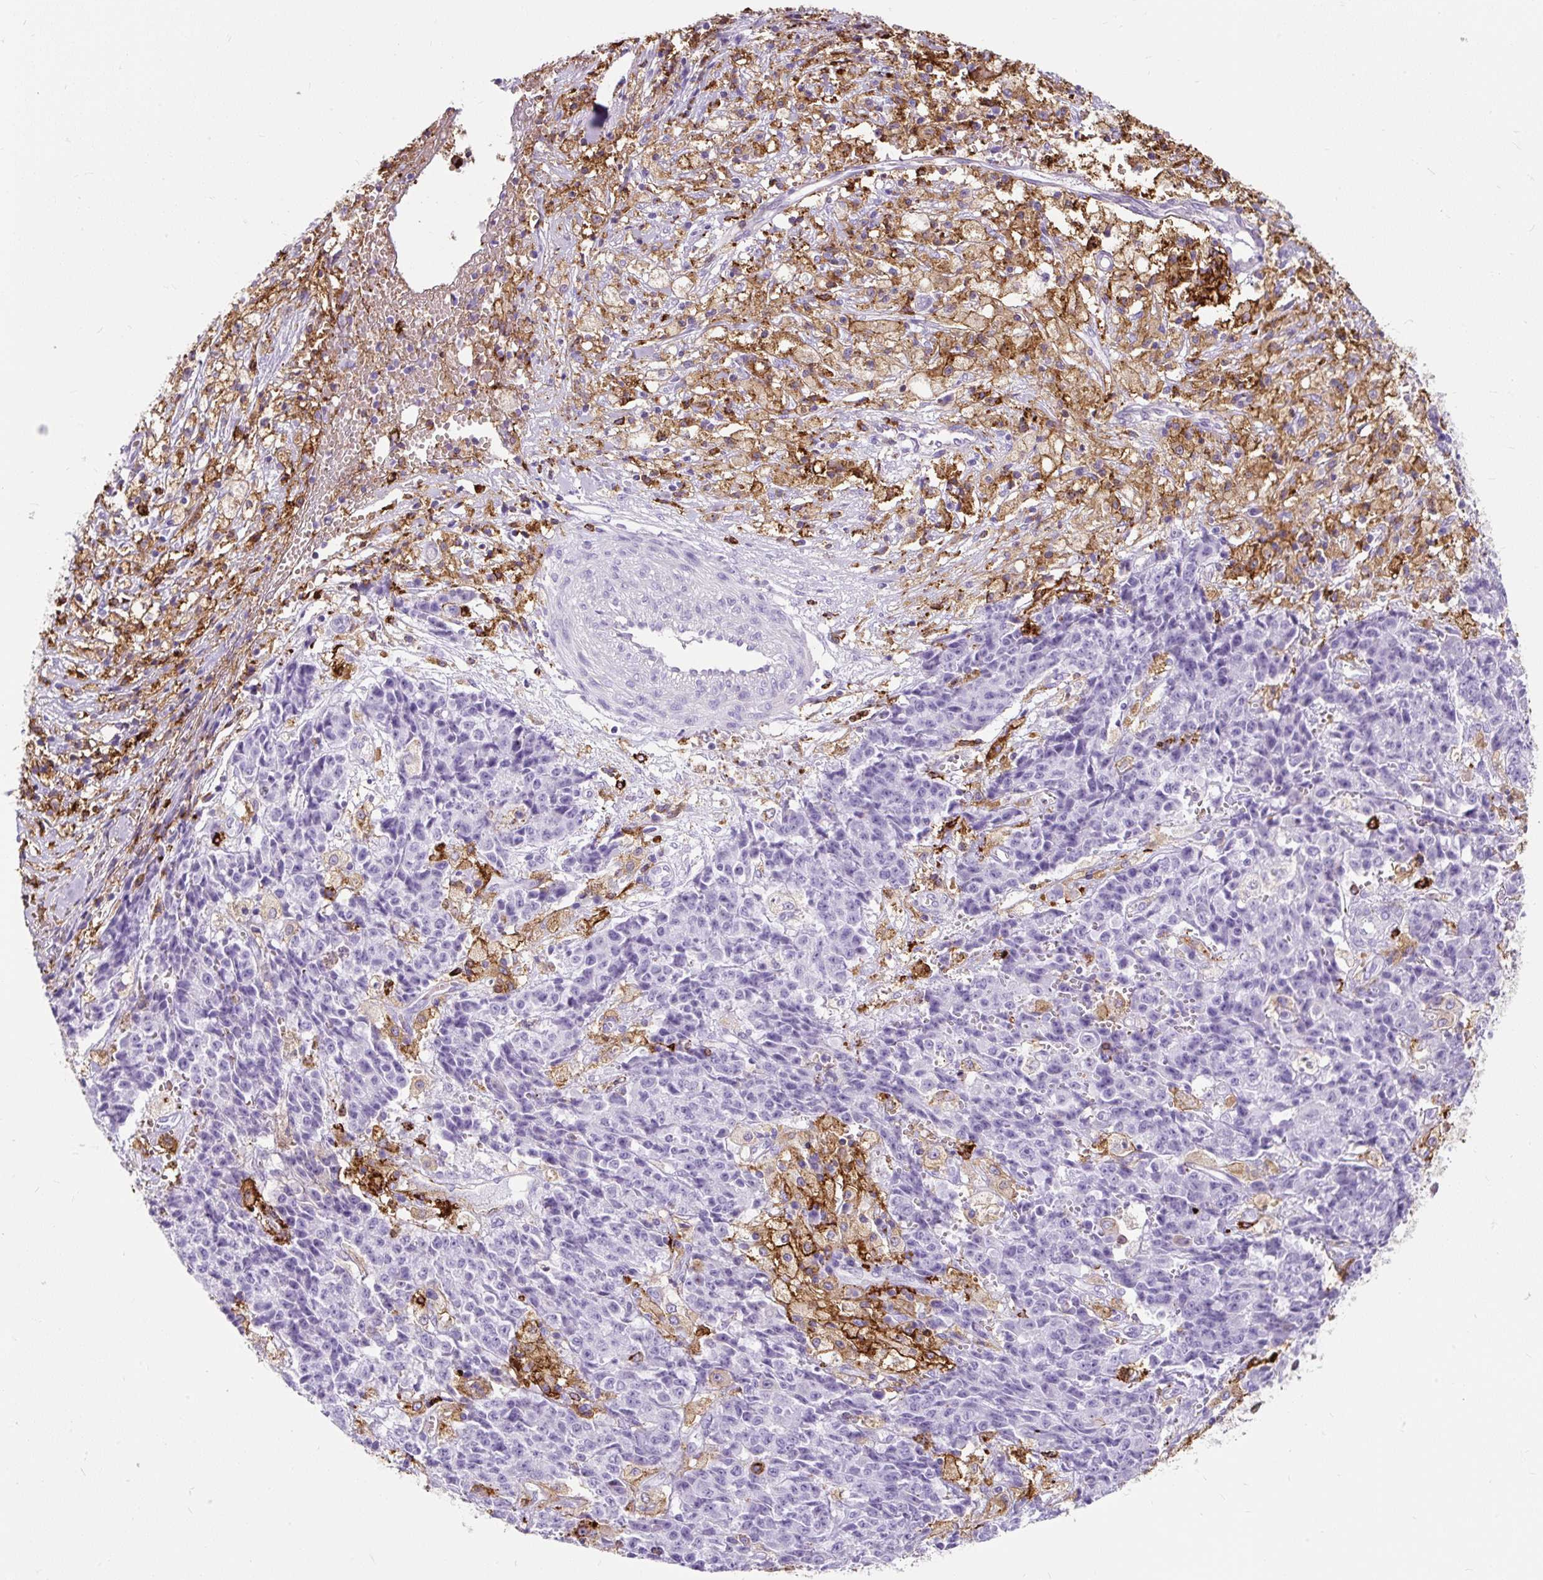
{"staining": {"intensity": "negative", "quantity": "none", "location": "none"}, "tissue": "ovarian cancer", "cell_type": "Tumor cells", "image_type": "cancer", "snomed": [{"axis": "morphology", "description": "Carcinoma, endometroid"}, {"axis": "topography", "description": "Ovary"}], "caption": "High power microscopy photomicrograph of an immunohistochemistry (IHC) histopathology image of ovarian cancer, revealing no significant positivity in tumor cells.", "gene": "HLA-DRA", "patient": {"sex": "female", "age": 42}}